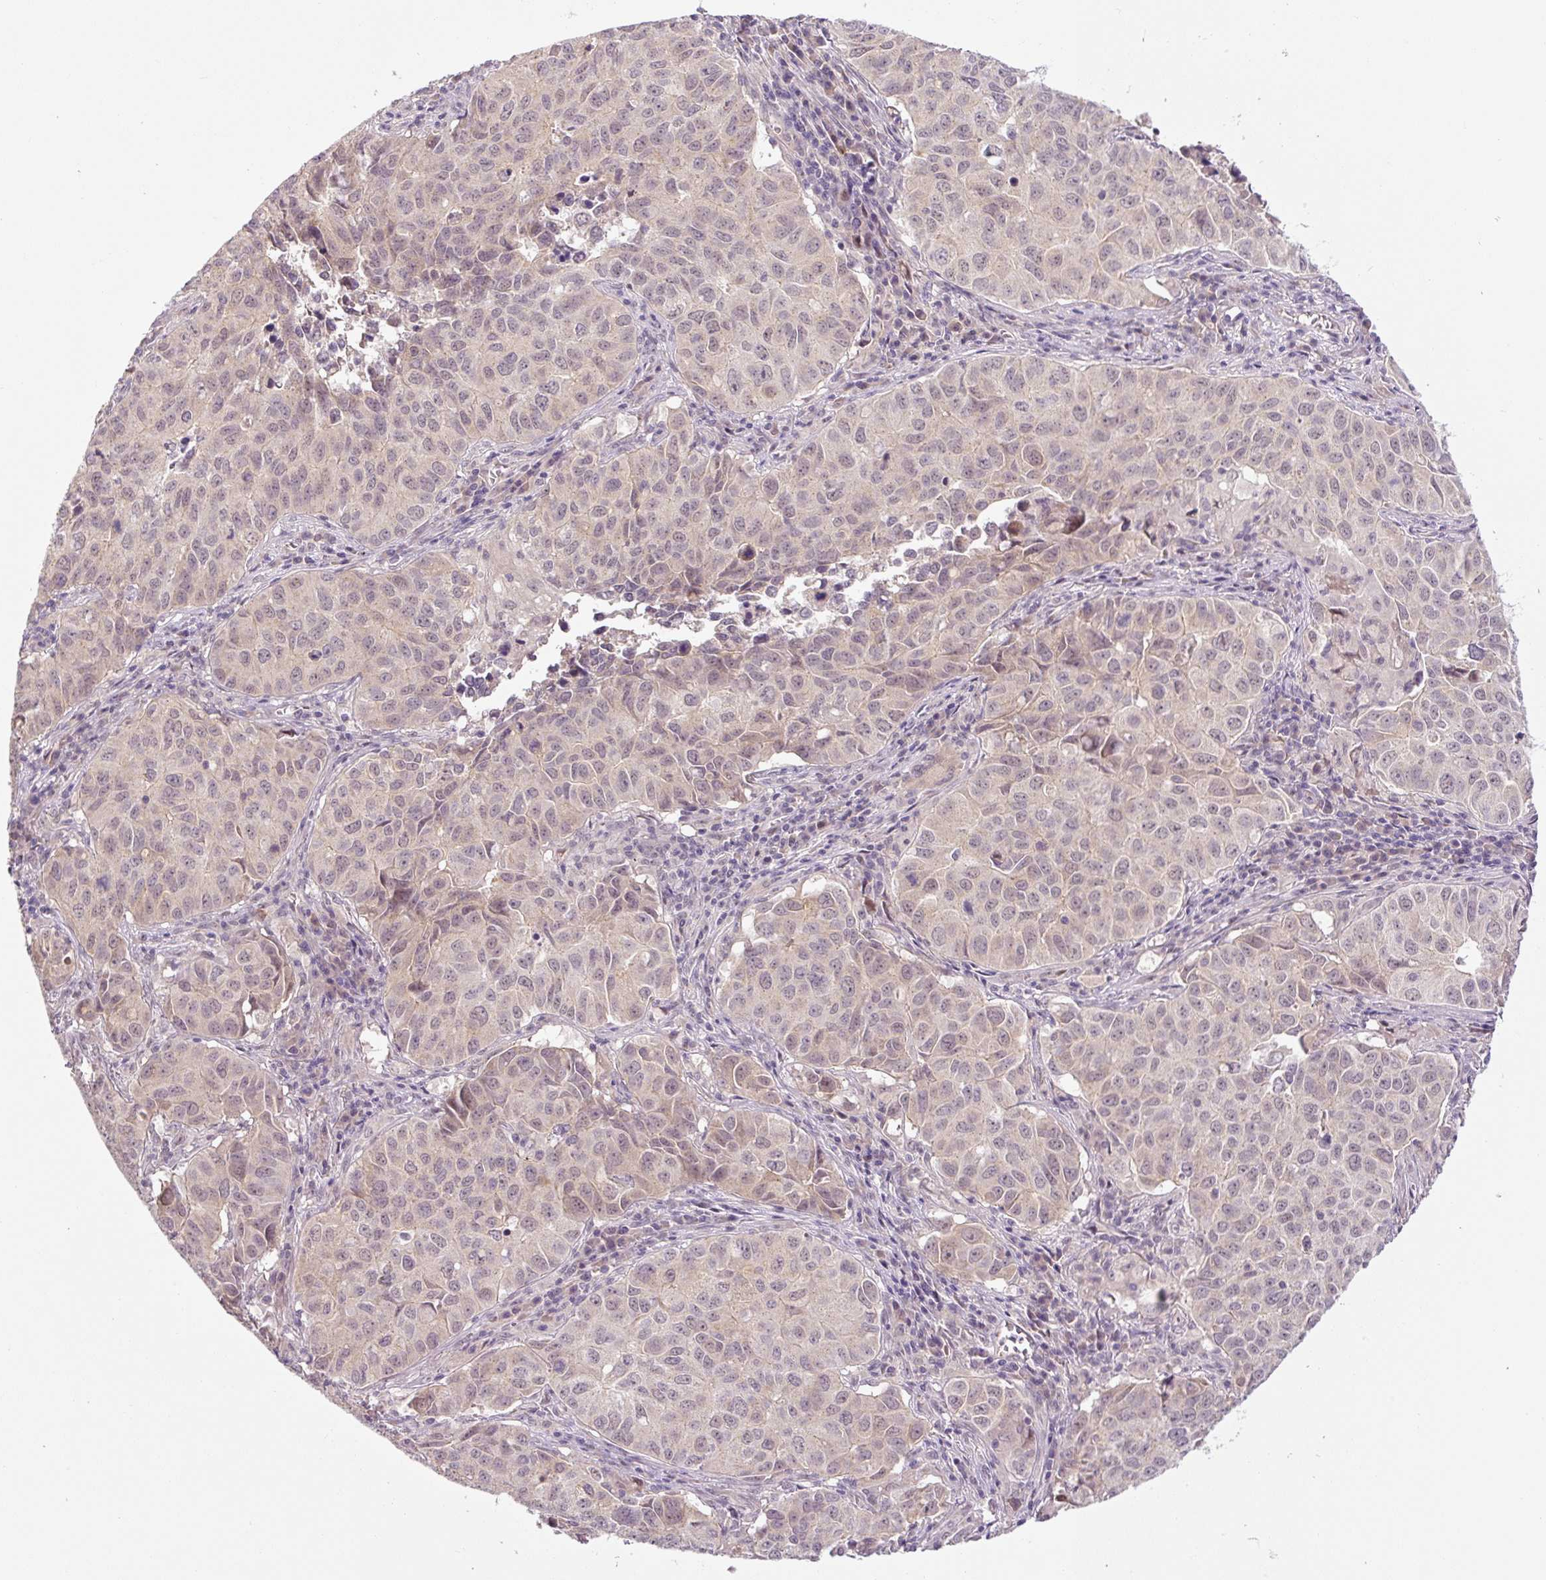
{"staining": {"intensity": "negative", "quantity": "none", "location": "none"}, "tissue": "lung cancer", "cell_type": "Tumor cells", "image_type": "cancer", "snomed": [{"axis": "morphology", "description": "Adenocarcinoma, NOS"}, {"axis": "topography", "description": "Lung"}], "caption": "Tumor cells show no significant staining in adenocarcinoma (lung). The staining is performed using DAB brown chromogen with nuclei counter-stained in using hematoxylin.", "gene": "PRKAA2", "patient": {"sex": "female", "age": 50}}